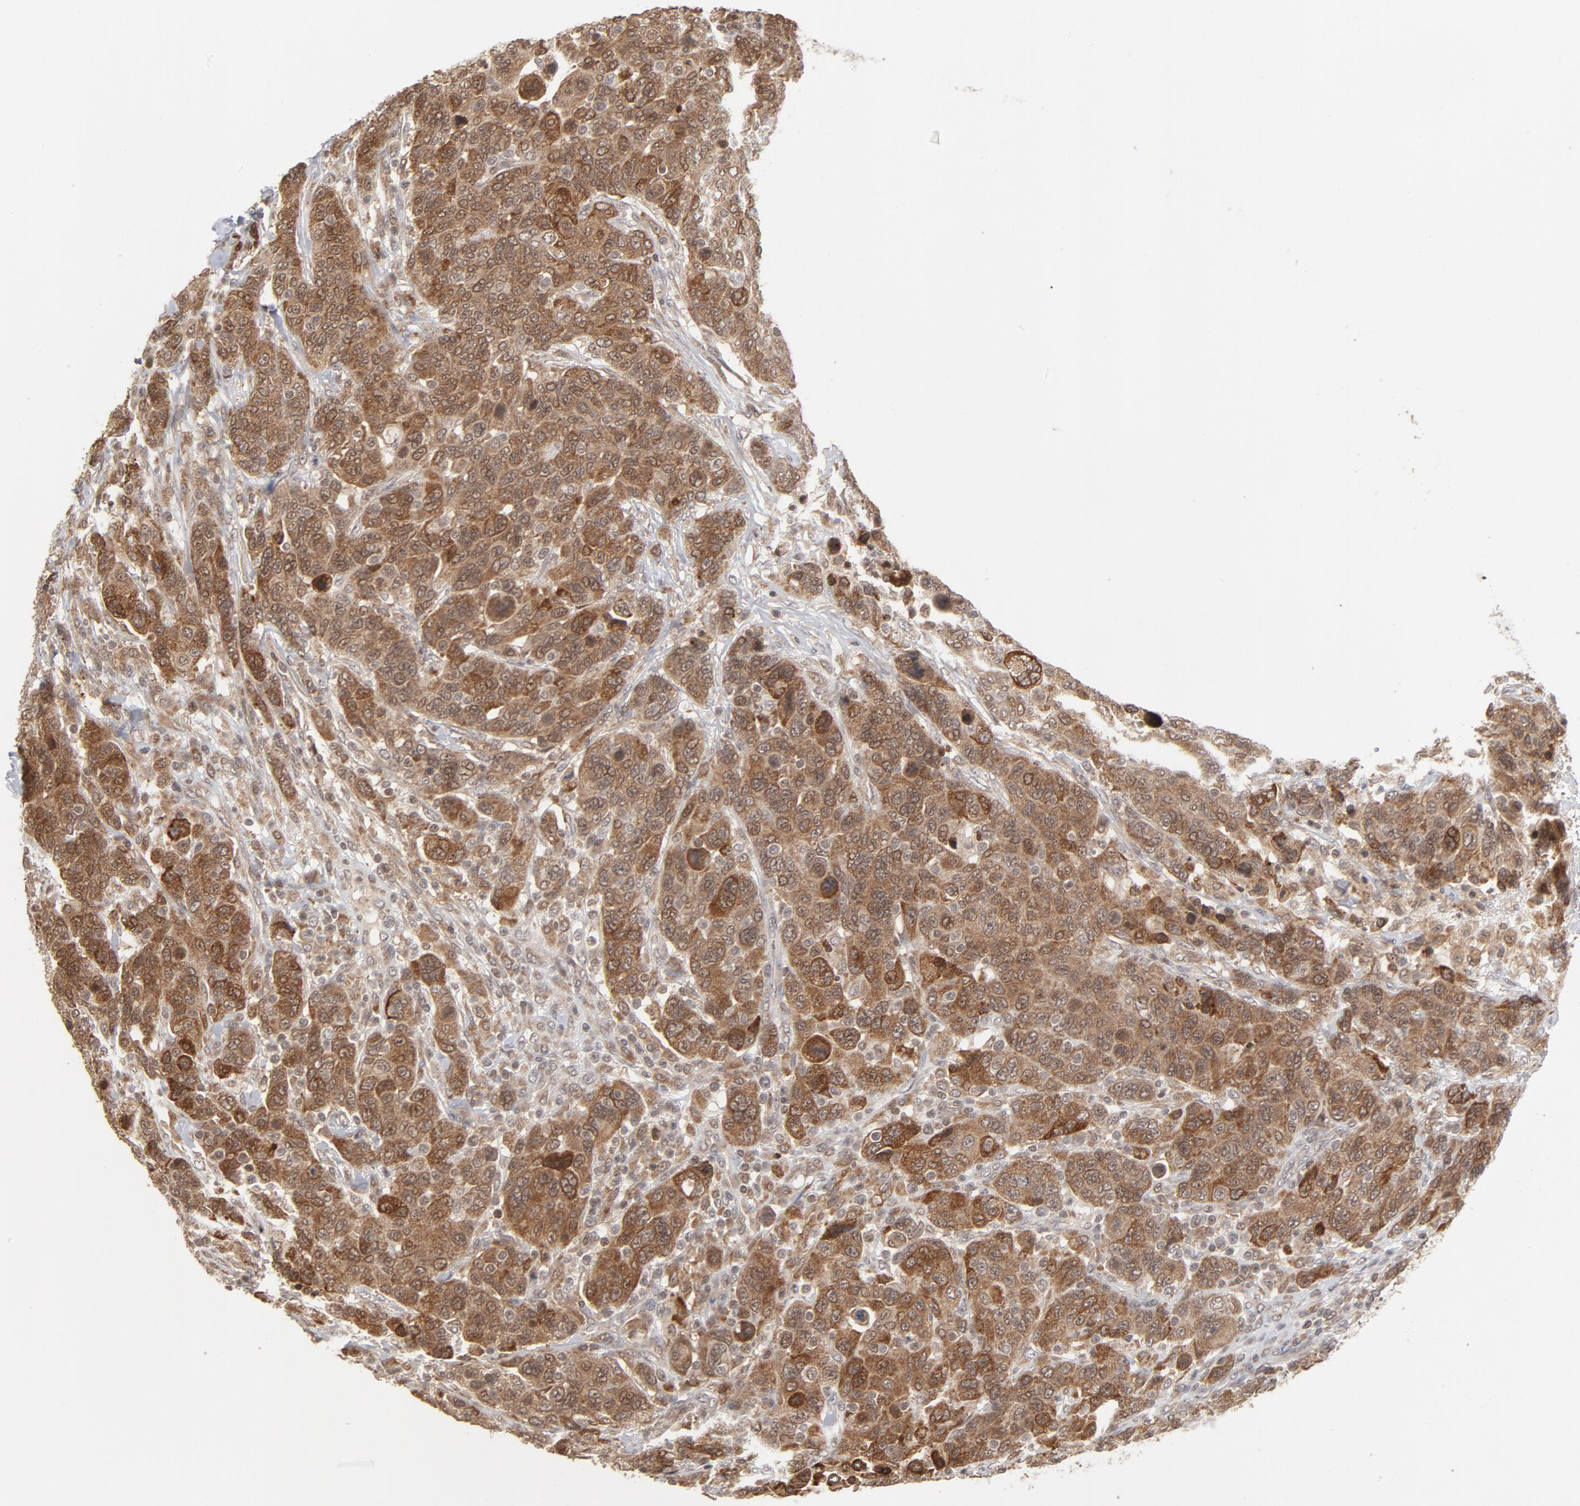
{"staining": {"intensity": "moderate", "quantity": ">75%", "location": "cytoplasmic/membranous"}, "tissue": "breast cancer", "cell_type": "Tumor cells", "image_type": "cancer", "snomed": [{"axis": "morphology", "description": "Duct carcinoma"}, {"axis": "topography", "description": "Breast"}], "caption": "This photomicrograph shows immunohistochemistry (IHC) staining of intraductal carcinoma (breast), with medium moderate cytoplasmic/membranous staining in approximately >75% of tumor cells.", "gene": "ARIH1", "patient": {"sex": "female", "age": 37}}